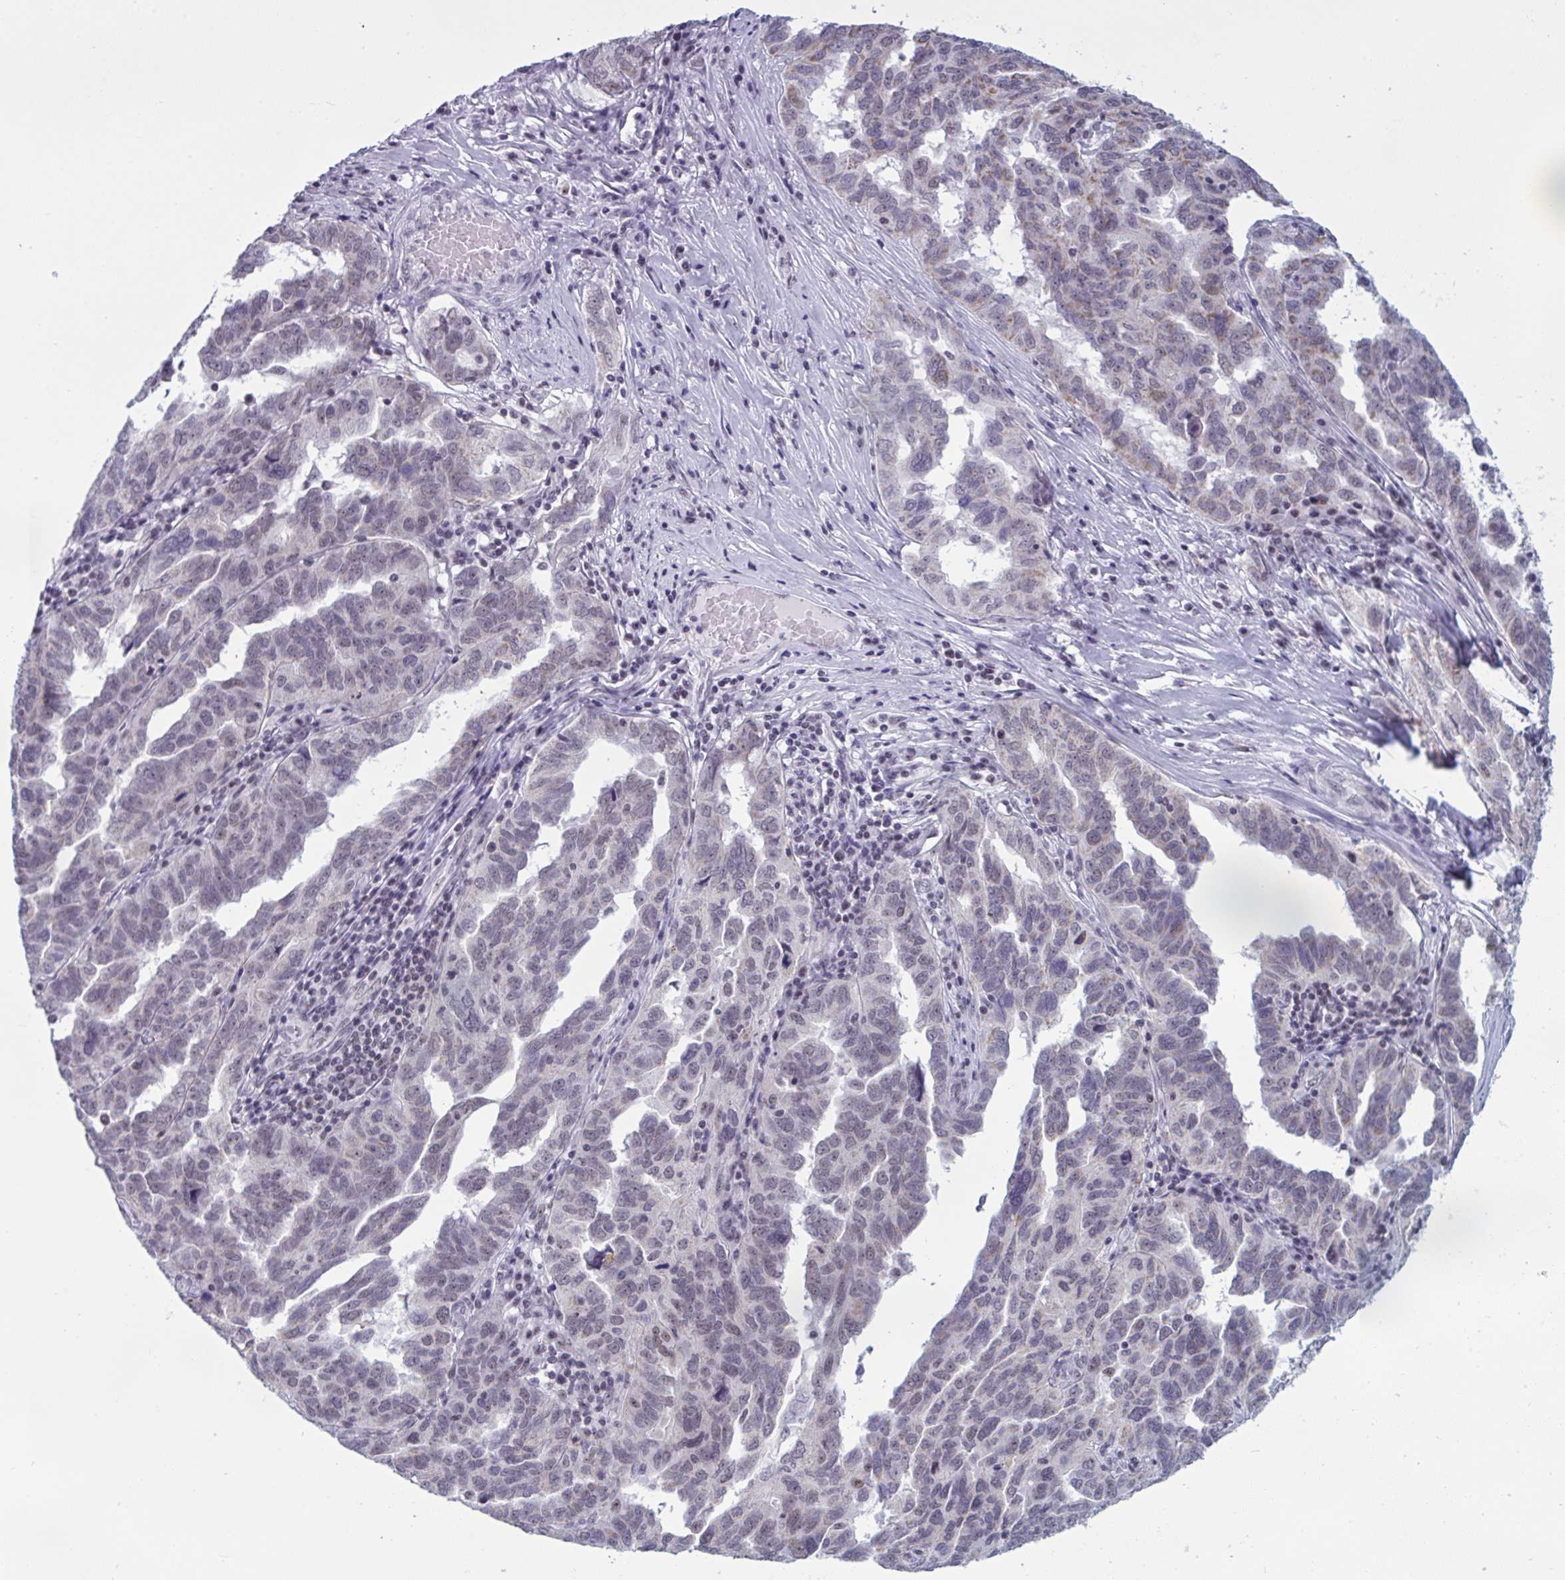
{"staining": {"intensity": "weak", "quantity": "<25%", "location": "cytoplasmic/membranous"}, "tissue": "ovarian cancer", "cell_type": "Tumor cells", "image_type": "cancer", "snomed": [{"axis": "morphology", "description": "Cystadenocarcinoma, serous, NOS"}, {"axis": "topography", "description": "Ovary"}], "caption": "This image is of ovarian cancer (serous cystadenocarcinoma) stained with immunohistochemistry (IHC) to label a protein in brown with the nuclei are counter-stained blue. There is no expression in tumor cells.", "gene": "TGM6", "patient": {"sex": "female", "age": 64}}